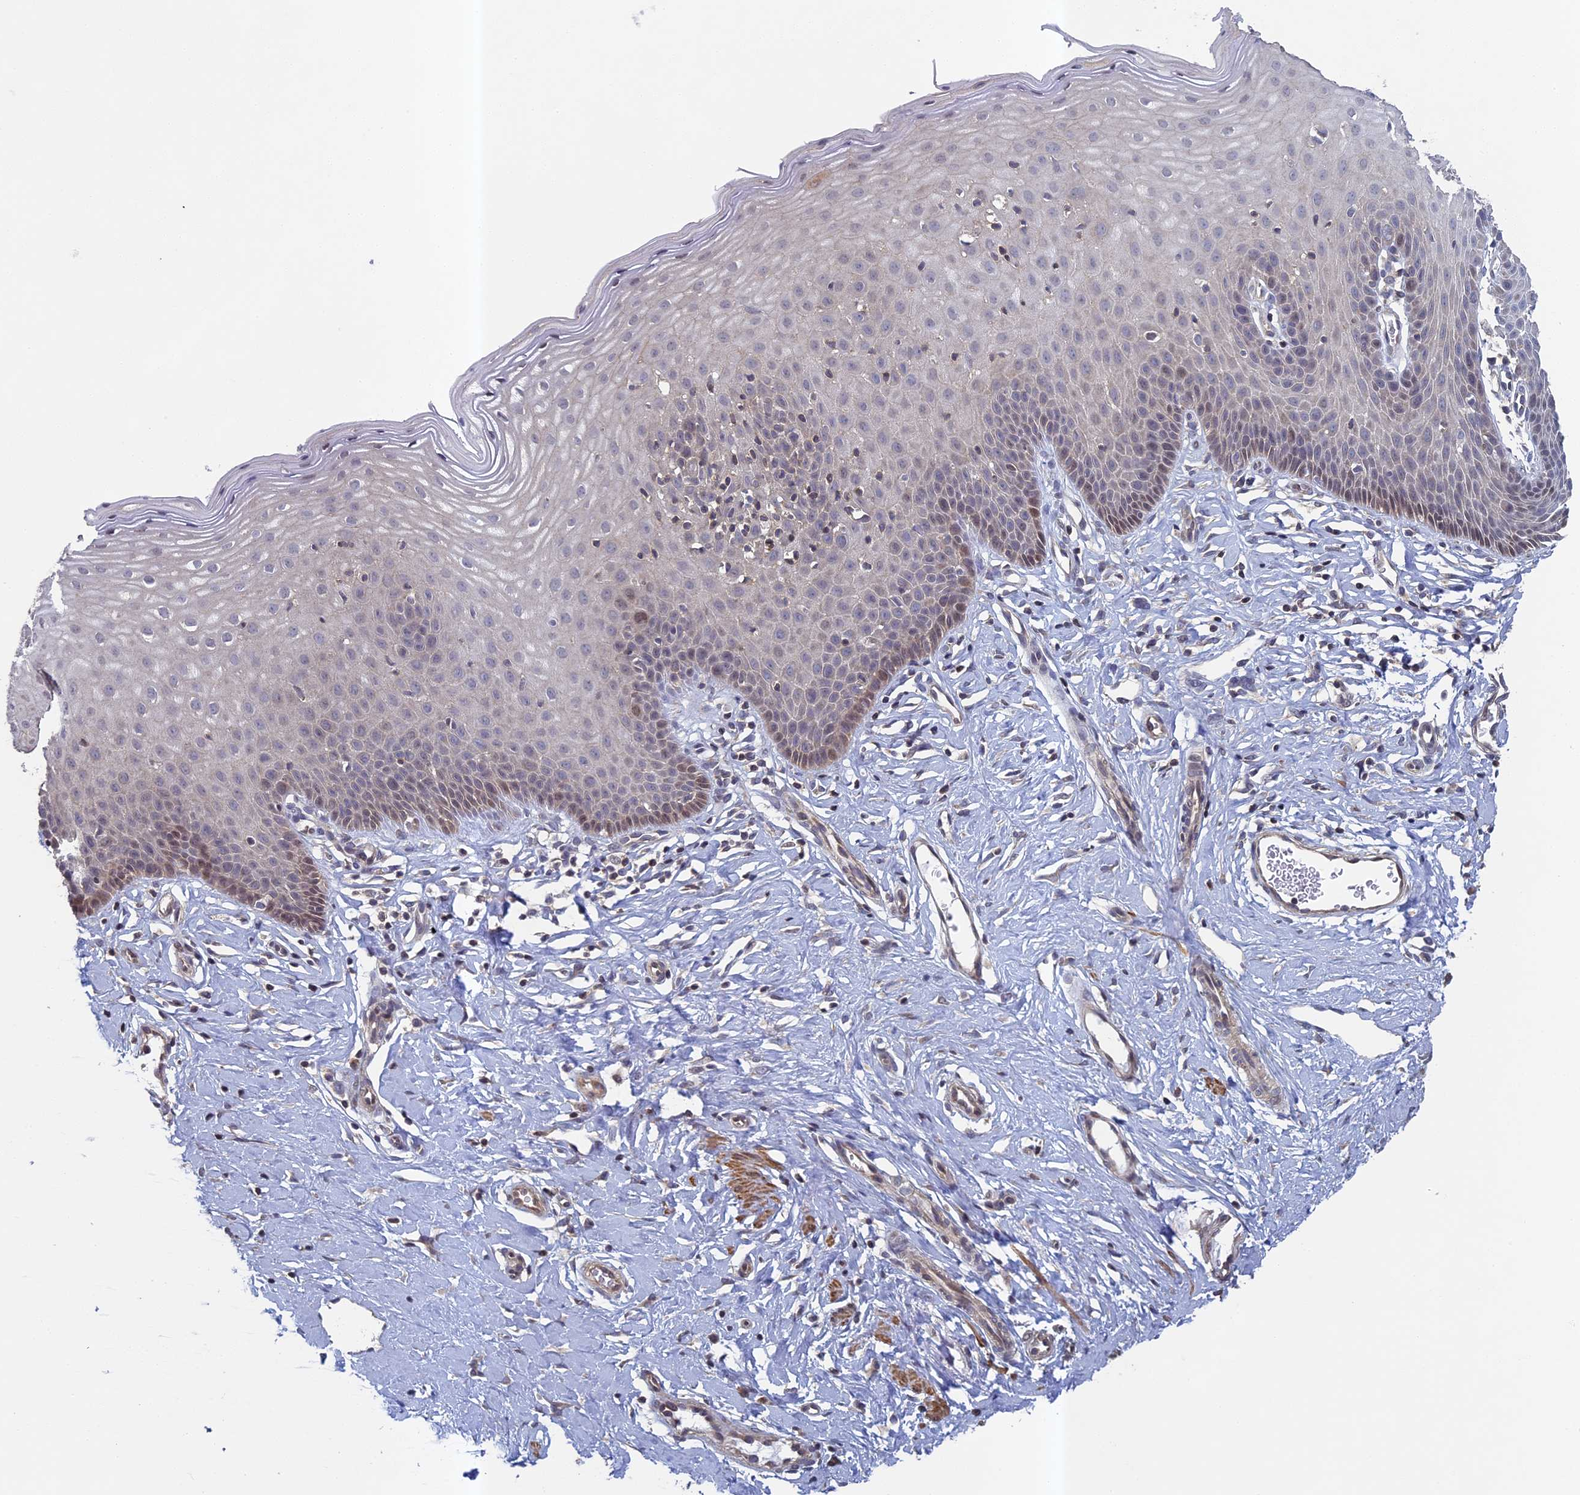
{"staining": {"intensity": "moderate", "quantity": "<25%", "location": "nuclear"}, "tissue": "cervix", "cell_type": "Squamous epithelial cells", "image_type": "normal", "snomed": [{"axis": "morphology", "description": "Normal tissue, NOS"}, {"axis": "topography", "description": "Cervix"}], "caption": "Squamous epithelial cells show low levels of moderate nuclear staining in approximately <25% of cells in unremarkable cervix.", "gene": "DIXDC1", "patient": {"sex": "female", "age": 36}}